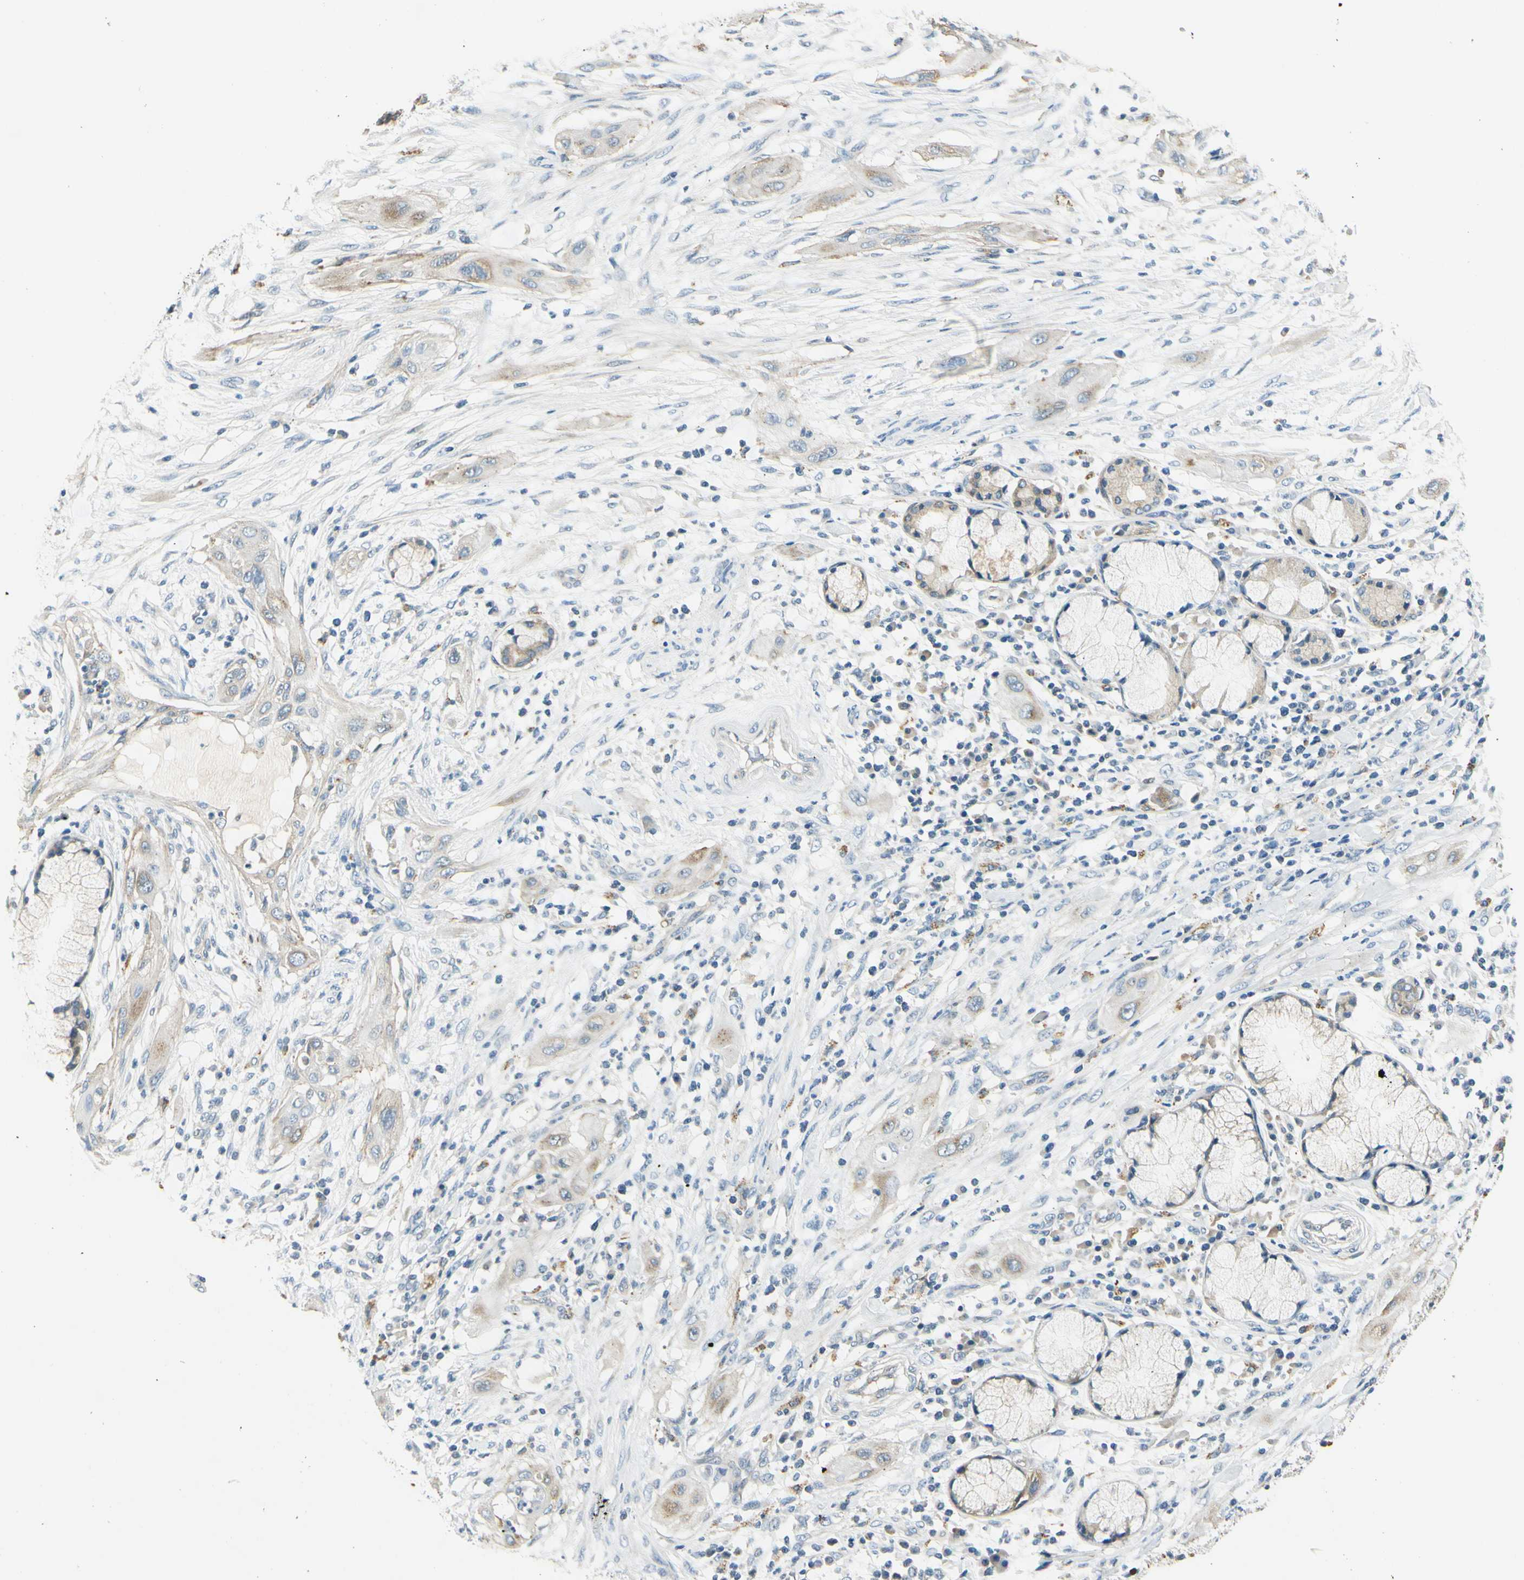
{"staining": {"intensity": "moderate", "quantity": "25%-75%", "location": "cytoplasmic/membranous"}, "tissue": "lung cancer", "cell_type": "Tumor cells", "image_type": "cancer", "snomed": [{"axis": "morphology", "description": "Squamous cell carcinoma, NOS"}, {"axis": "topography", "description": "Lung"}], "caption": "DAB immunohistochemical staining of human lung cancer (squamous cell carcinoma) displays moderate cytoplasmic/membranous protein expression in approximately 25%-75% of tumor cells.", "gene": "LAMA3", "patient": {"sex": "female", "age": 47}}